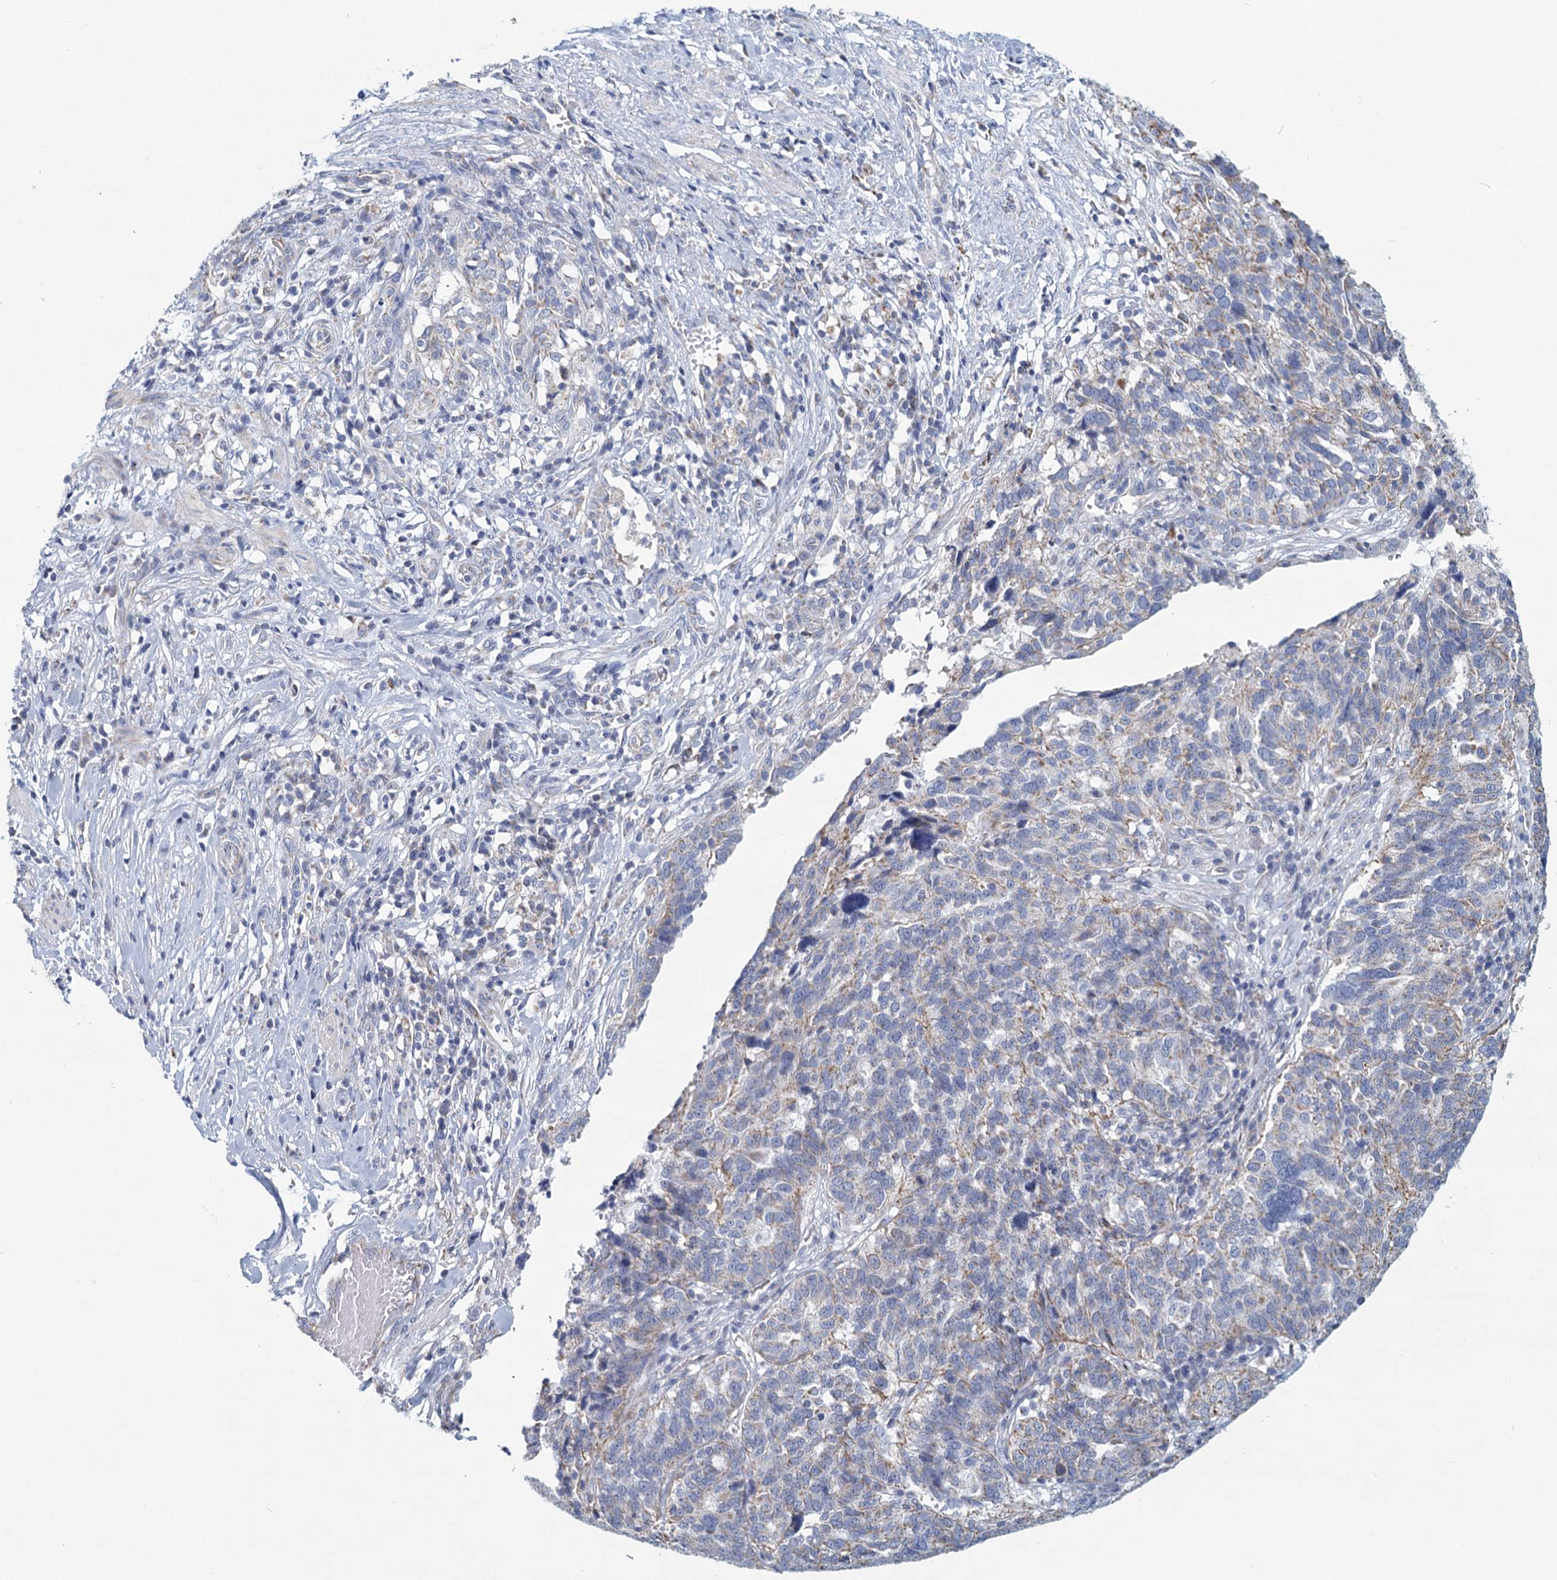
{"staining": {"intensity": "weak", "quantity": "<25%", "location": "cytoplasmic/membranous"}, "tissue": "ovarian cancer", "cell_type": "Tumor cells", "image_type": "cancer", "snomed": [{"axis": "morphology", "description": "Cystadenocarcinoma, serous, NOS"}, {"axis": "topography", "description": "Ovary"}], "caption": "Immunohistochemistry histopathology image of serous cystadenocarcinoma (ovarian) stained for a protein (brown), which displays no expression in tumor cells.", "gene": "NDUFC2", "patient": {"sex": "female", "age": 59}}